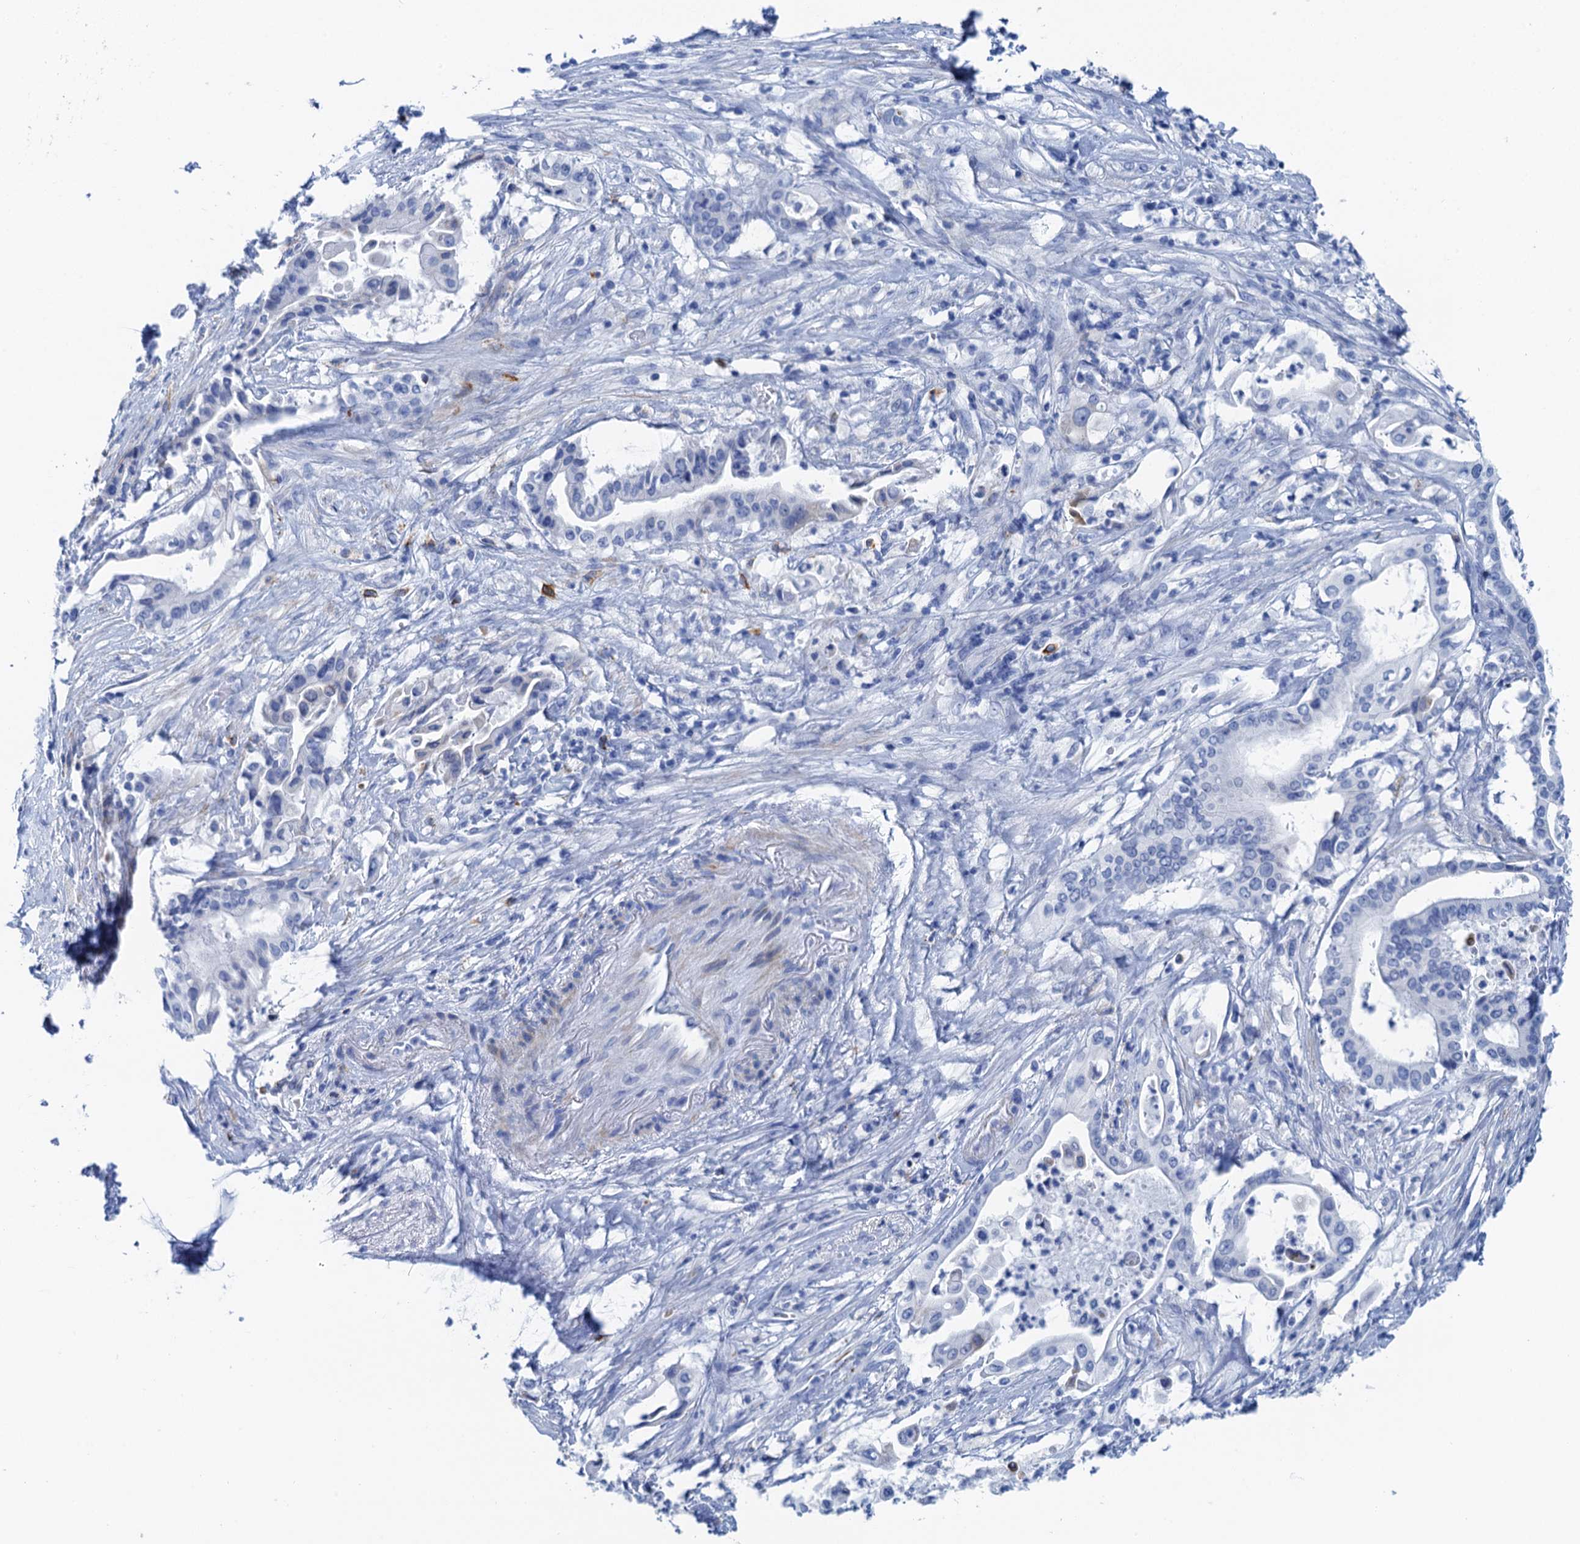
{"staining": {"intensity": "negative", "quantity": "none", "location": "none"}, "tissue": "pancreatic cancer", "cell_type": "Tumor cells", "image_type": "cancer", "snomed": [{"axis": "morphology", "description": "Adenocarcinoma, NOS"}, {"axis": "topography", "description": "Pancreas"}], "caption": "This photomicrograph is of adenocarcinoma (pancreatic) stained with immunohistochemistry (IHC) to label a protein in brown with the nuclei are counter-stained blue. There is no staining in tumor cells.", "gene": "NLRP10", "patient": {"sex": "female", "age": 77}}